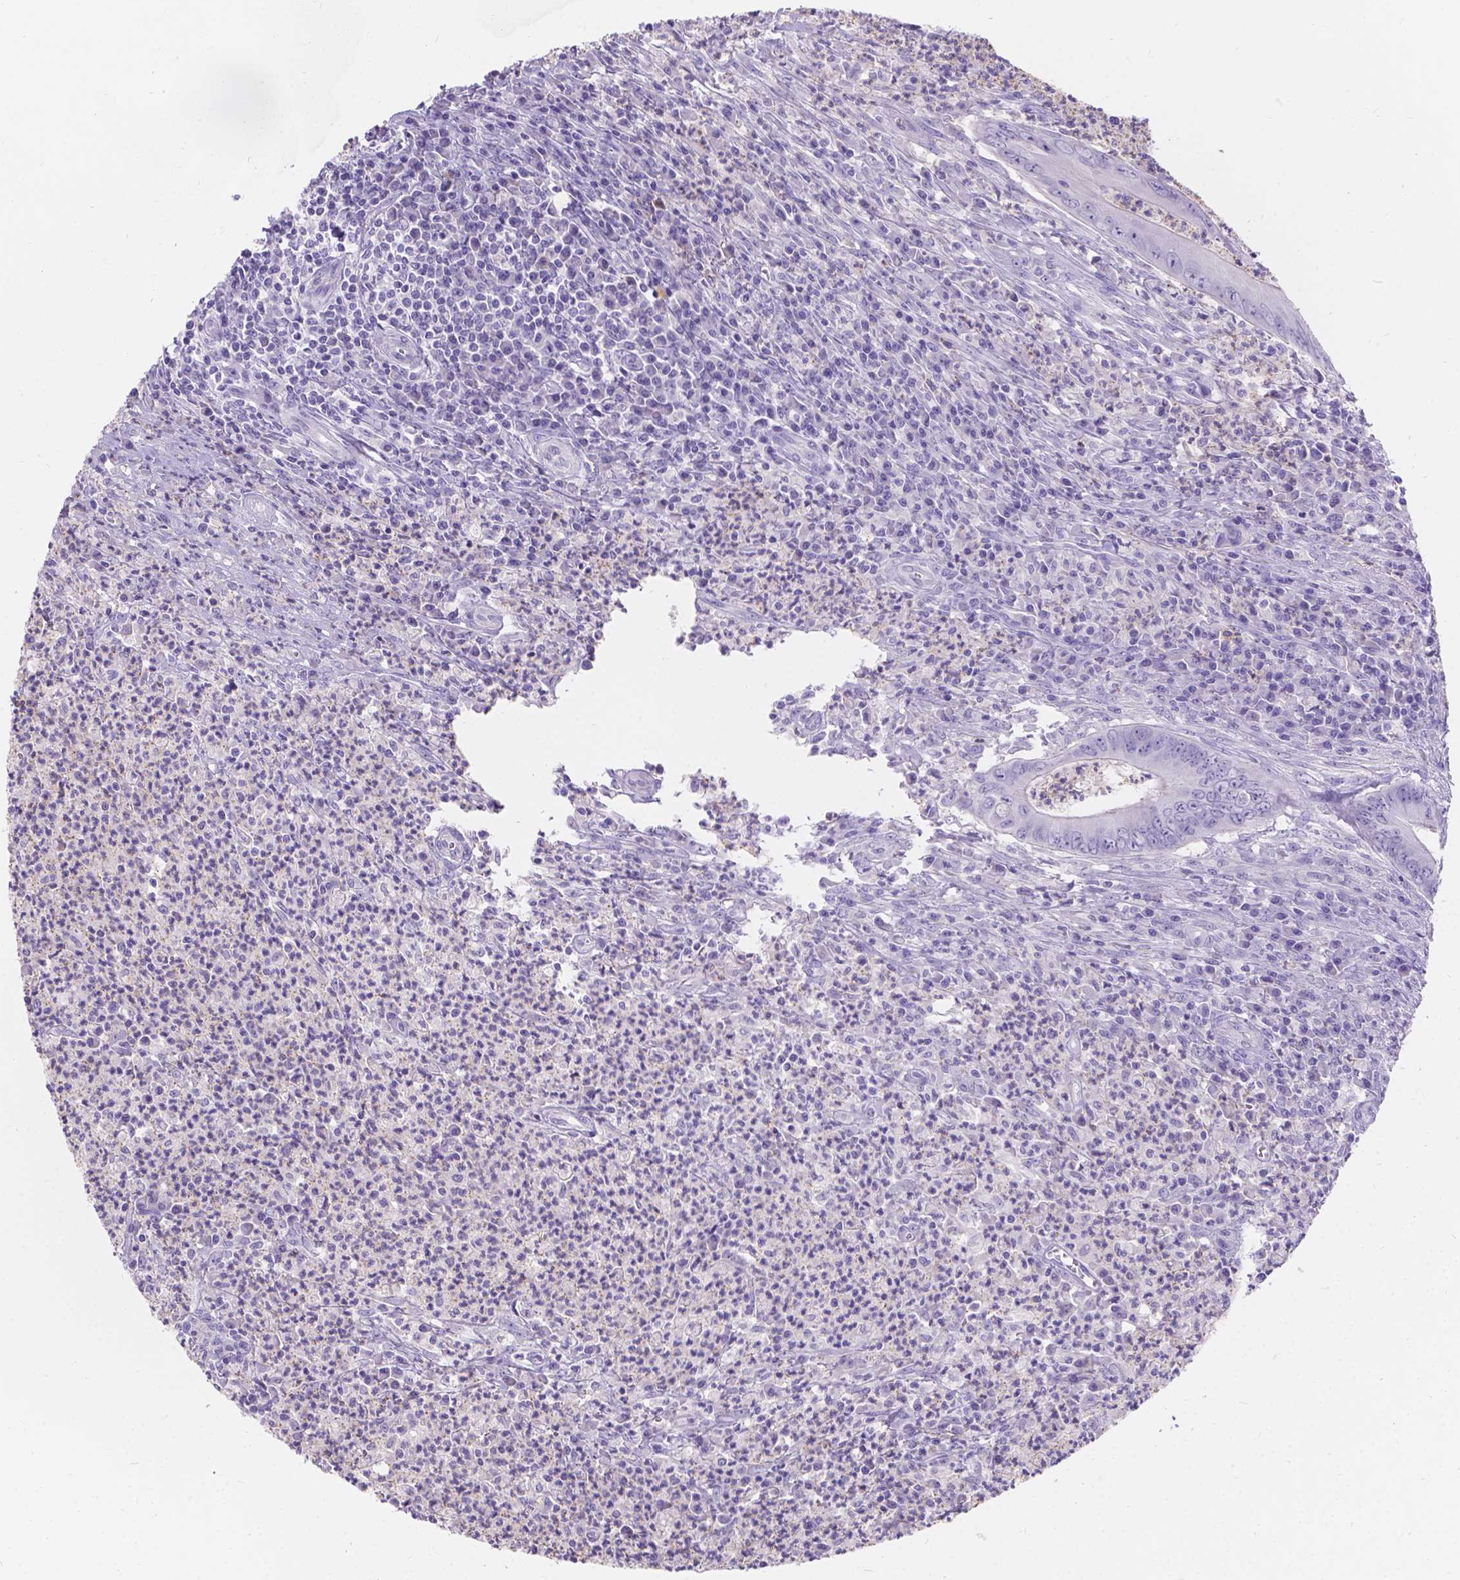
{"staining": {"intensity": "negative", "quantity": "none", "location": "none"}, "tissue": "colorectal cancer", "cell_type": "Tumor cells", "image_type": "cancer", "snomed": [{"axis": "morphology", "description": "Adenocarcinoma, NOS"}, {"axis": "topography", "description": "Colon"}], "caption": "Protein analysis of colorectal cancer (adenocarcinoma) exhibits no significant expression in tumor cells.", "gene": "GNRHR", "patient": {"sex": "female", "age": 74}}